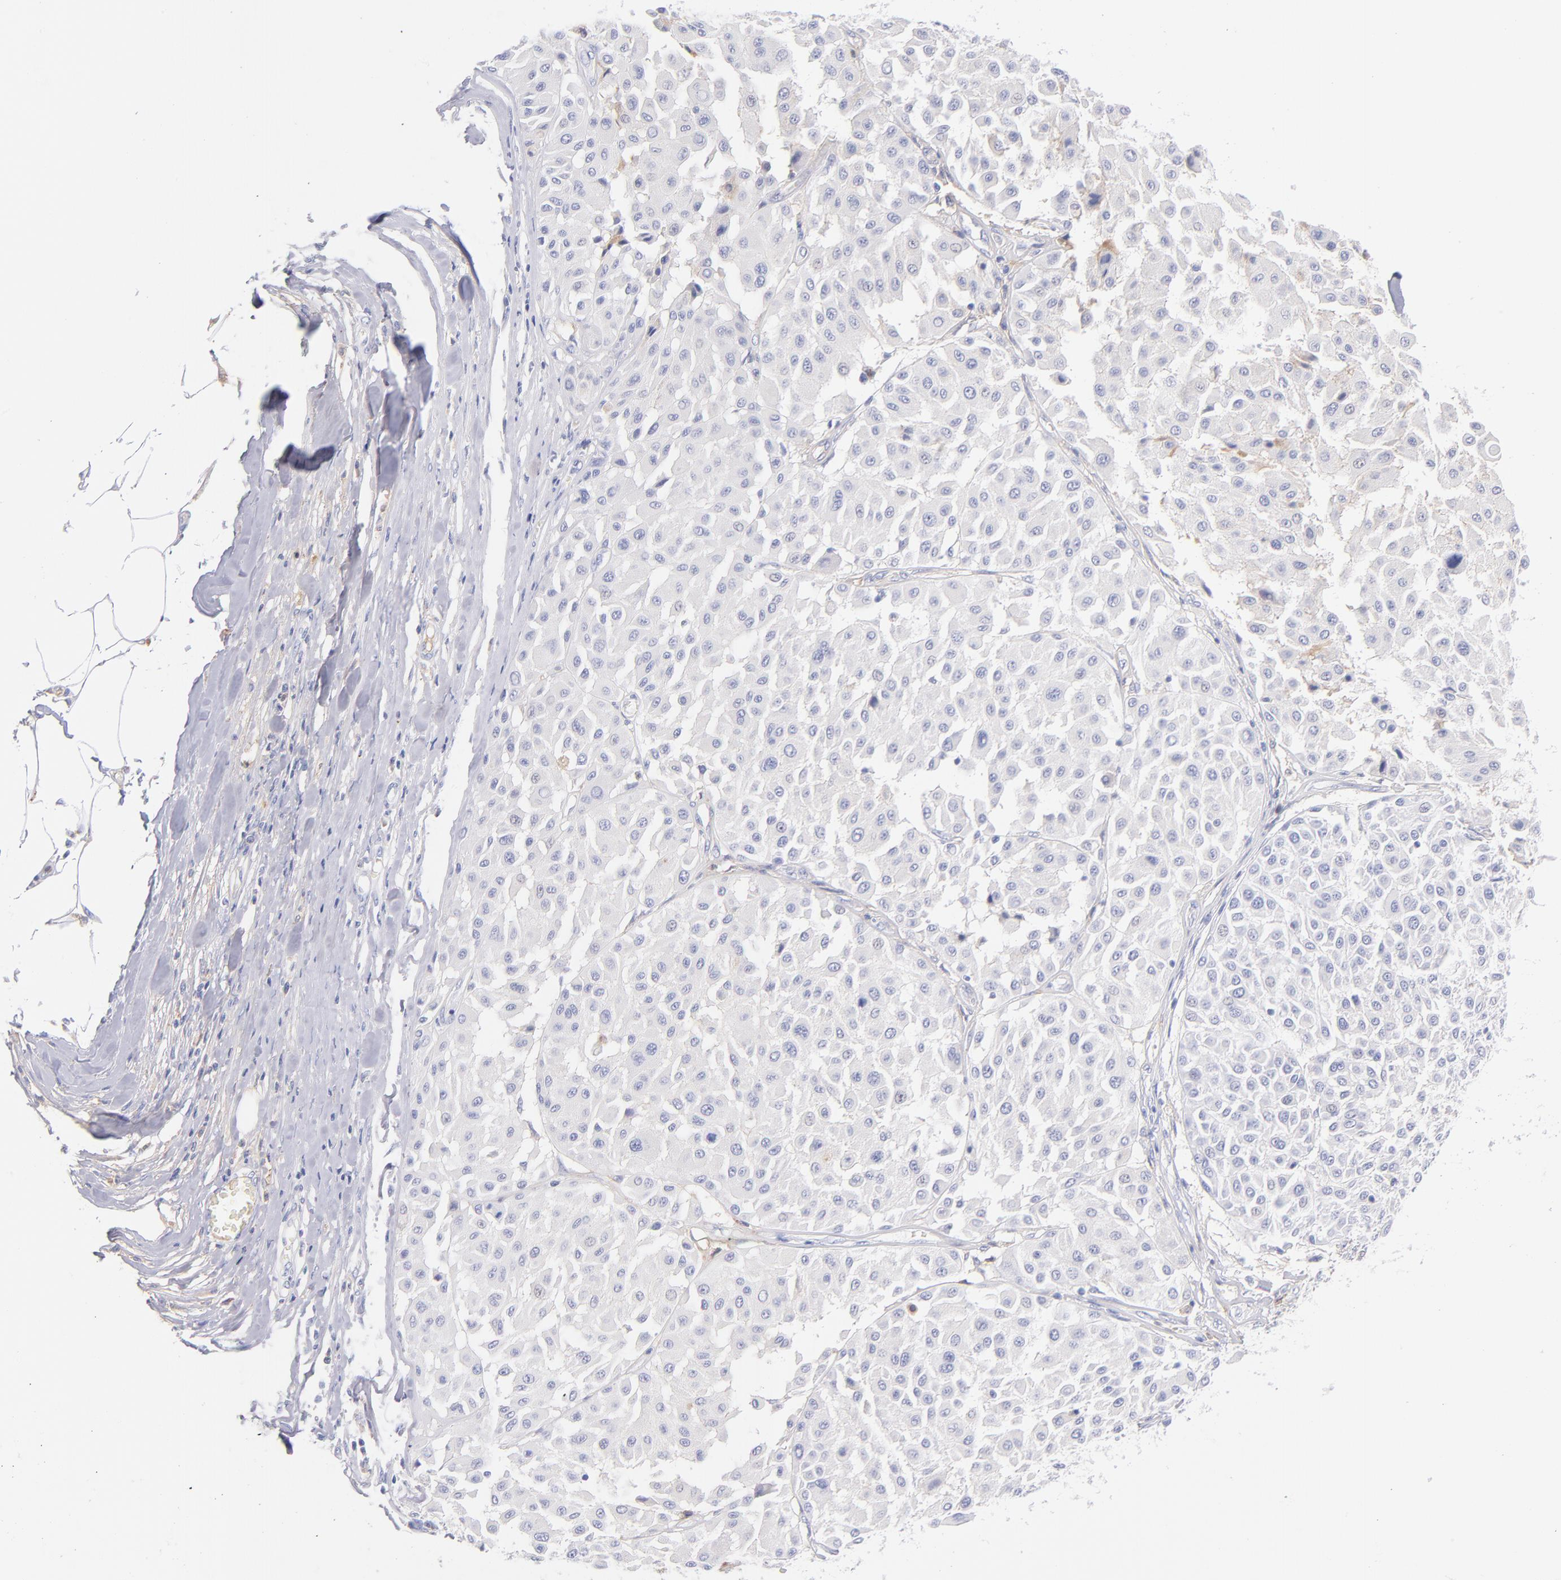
{"staining": {"intensity": "negative", "quantity": "none", "location": "none"}, "tissue": "melanoma", "cell_type": "Tumor cells", "image_type": "cancer", "snomed": [{"axis": "morphology", "description": "Malignant melanoma, Metastatic site"}, {"axis": "topography", "description": "Soft tissue"}], "caption": "The immunohistochemistry (IHC) image has no significant expression in tumor cells of malignant melanoma (metastatic site) tissue.", "gene": "HP", "patient": {"sex": "male", "age": 41}}